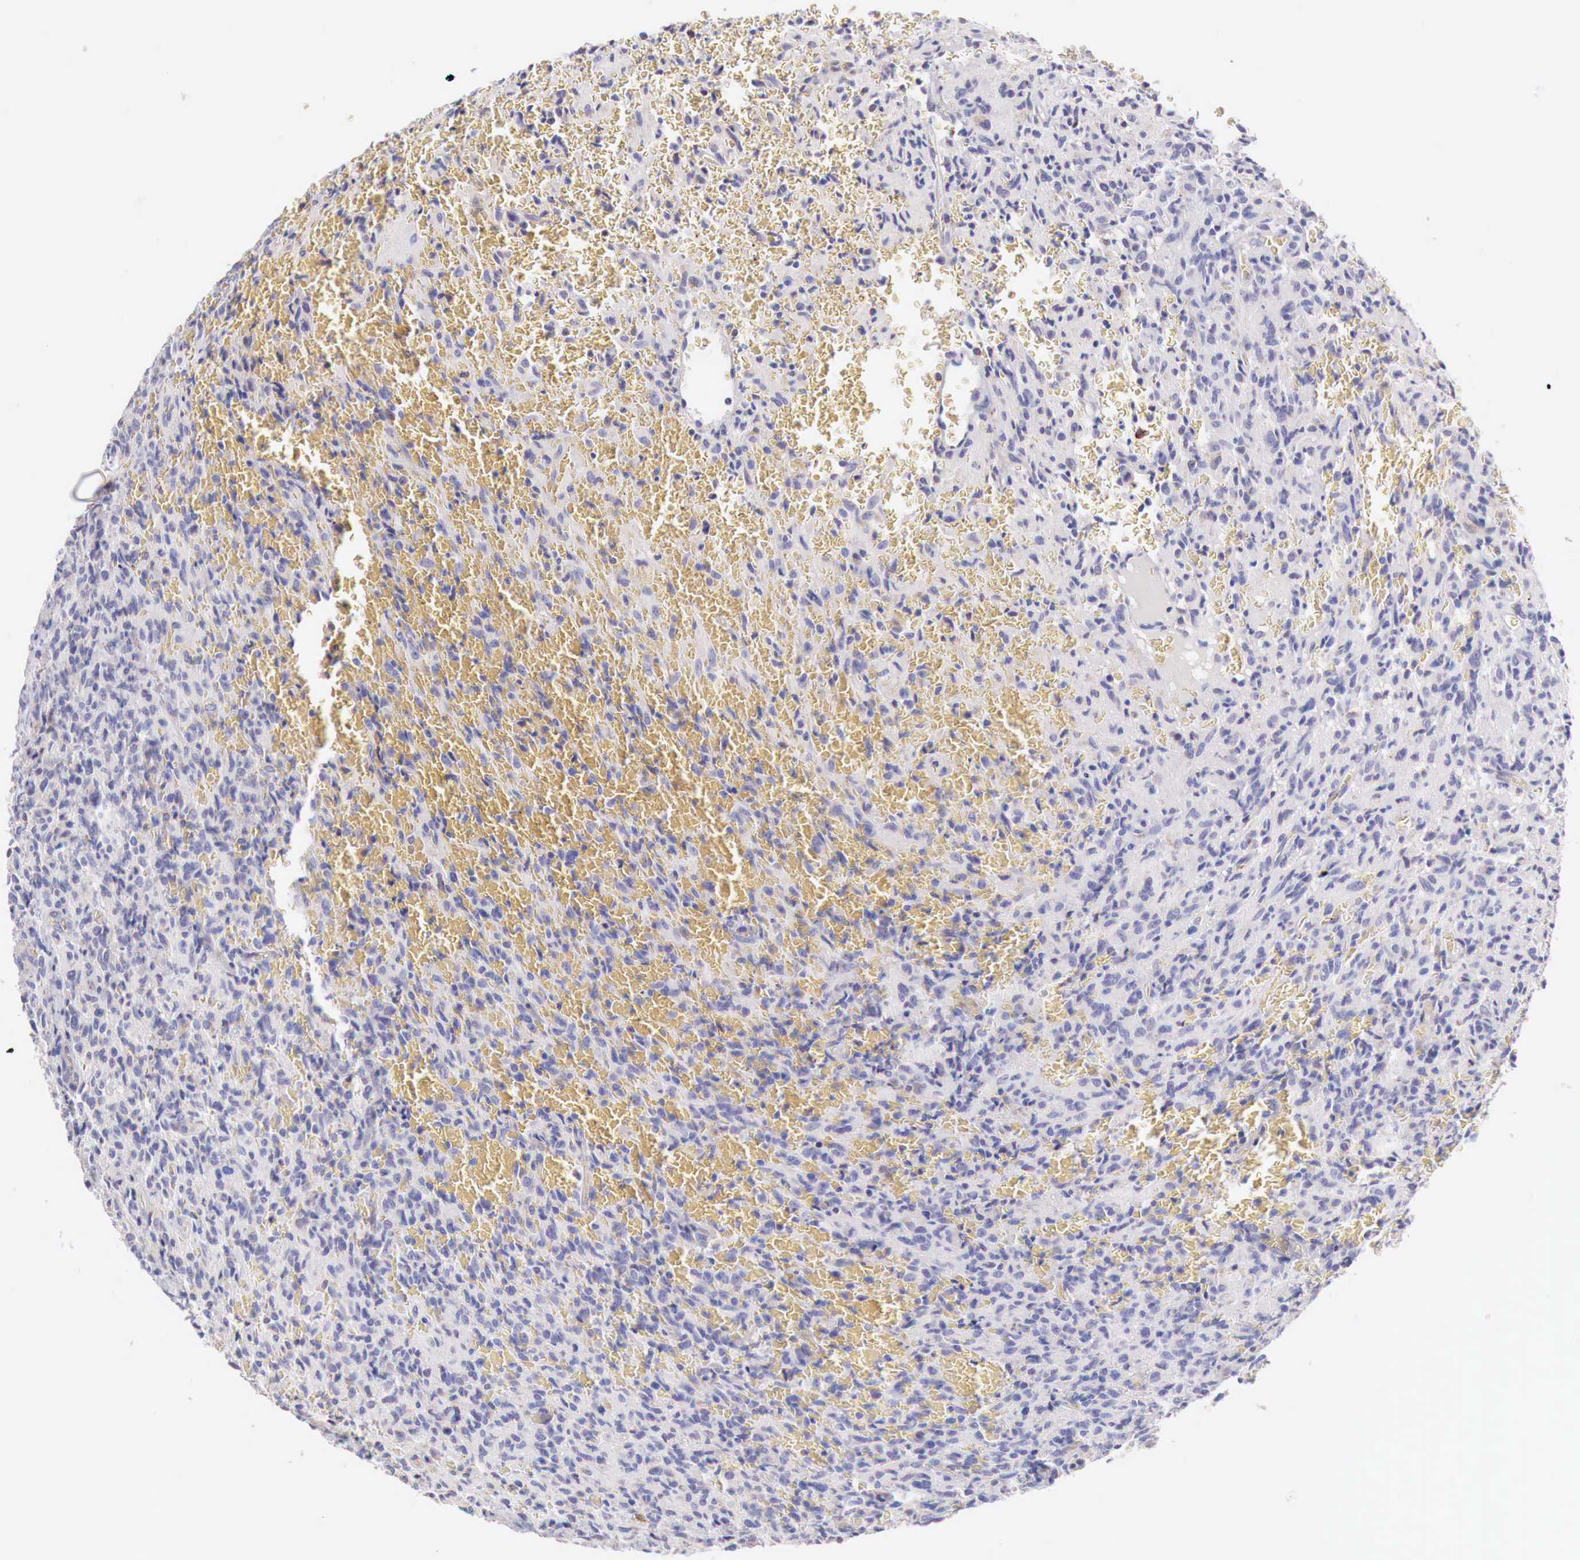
{"staining": {"intensity": "negative", "quantity": "none", "location": "none"}, "tissue": "glioma", "cell_type": "Tumor cells", "image_type": "cancer", "snomed": [{"axis": "morphology", "description": "Glioma, malignant, High grade"}, {"axis": "topography", "description": "Brain"}], "caption": "Immunohistochemistry (IHC) image of neoplastic tissue: glioma stained with DAB (3,3'-diaminobenzidine) reveals no significant protein staining in tumor cells.", "gene": "IDH3G", "patient": {"sex": "male", "age": 56}}